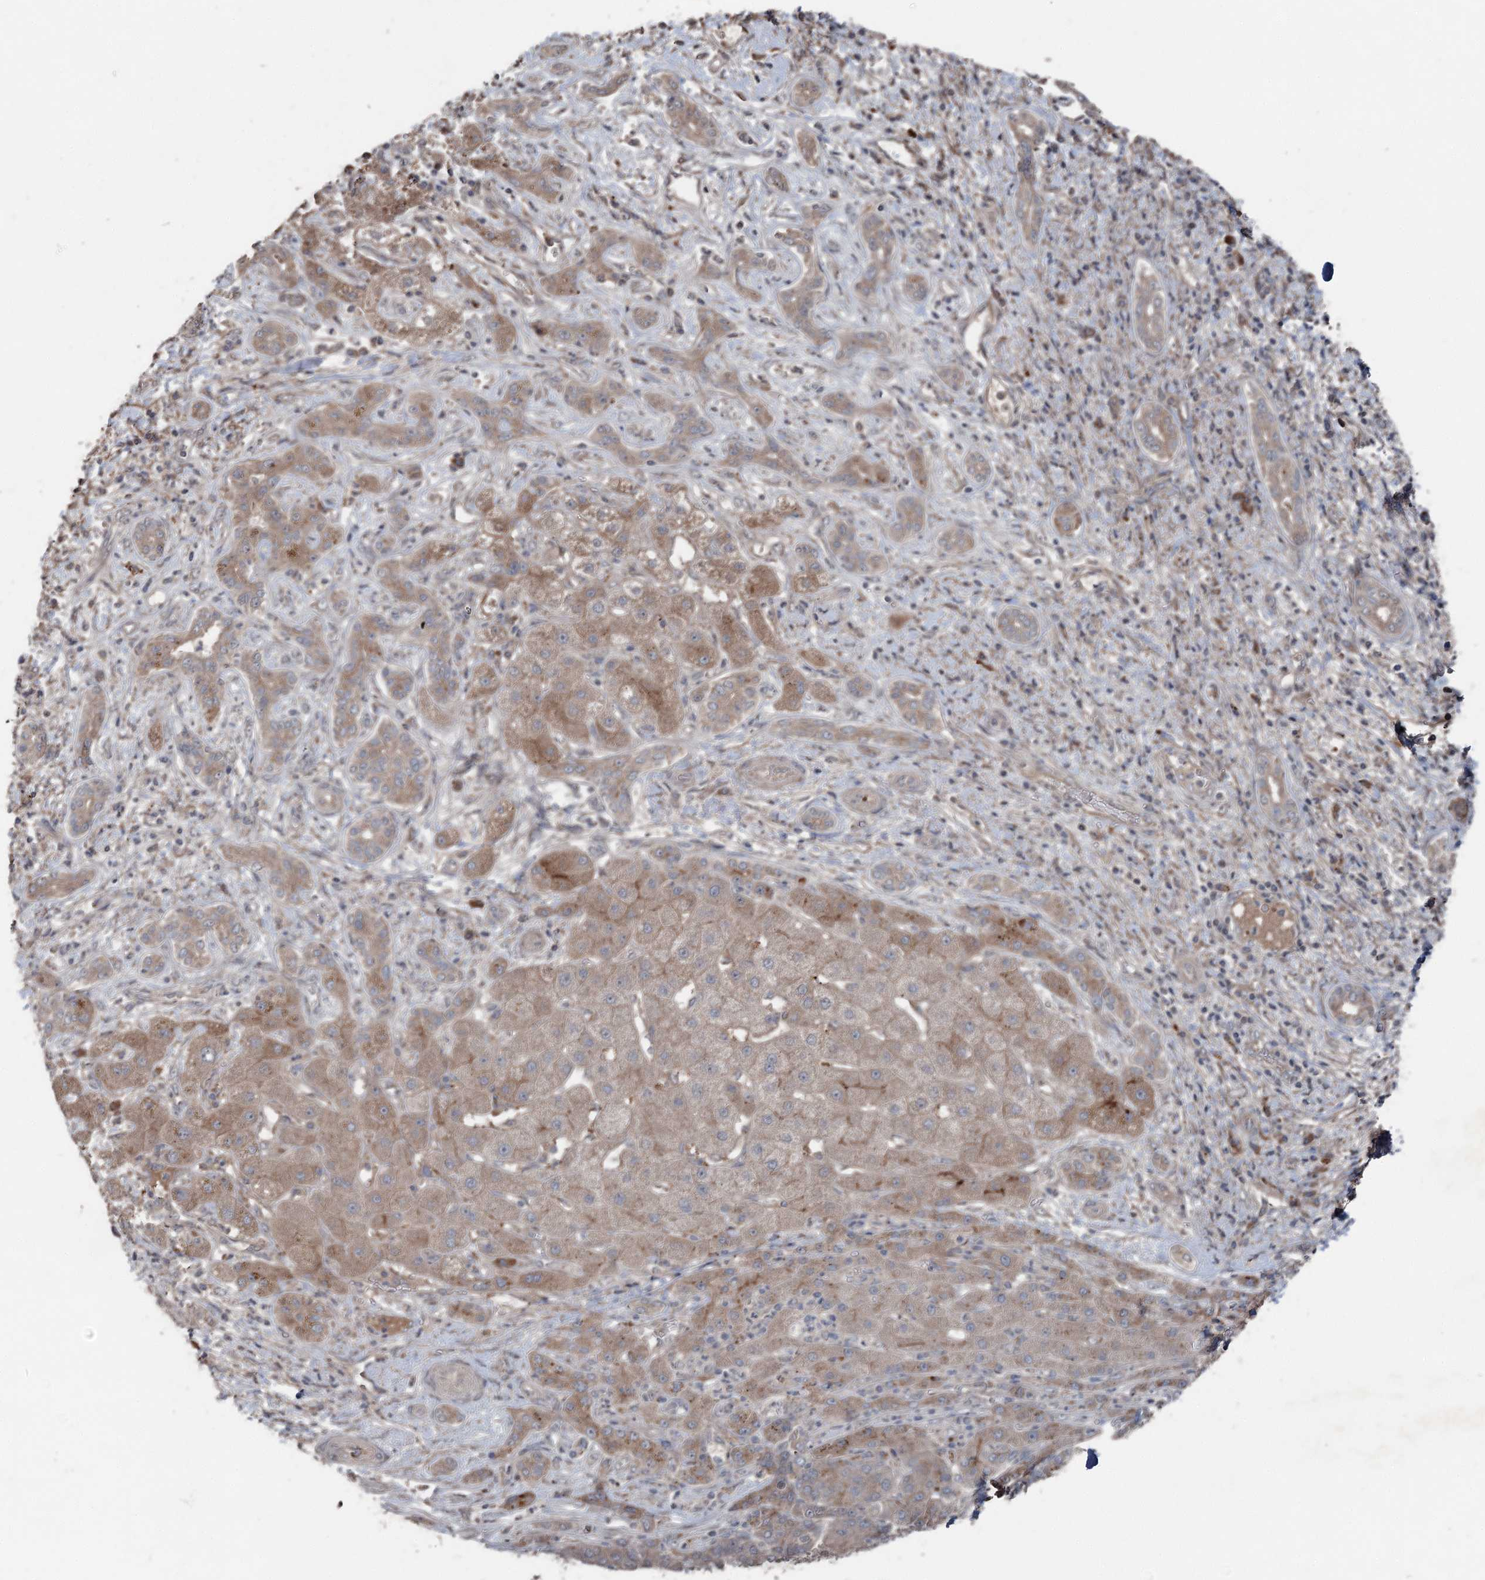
{"staining": {"intensity": "weak", "quantity": "25%-75%", "location": "cytoplasmic/membranous"}, "tissue": "liver cancer", "cell_type": "Tumor cells", "image_type": "cancer", "snomed": [{"axis": "morphology", "description": "Carcinoma, Hepatocellular, NOS"}, {"axis": "topography", "description": "Liver"}], "caption": "Immunohistochemistry (IHC) (DAB) staining of human liver cancer reveals weak cytoplasmic/membranous protein staining in approximately 25%-75% of tumor cells. Using DAB (3,3'-diaminobenzidine) (brown) and hematoxylin (blue) stains, captured at high magnification using brightfield microscopy.", "gene": "MAPK8IP2", "patient": {"sex": "male", "age": 65}}